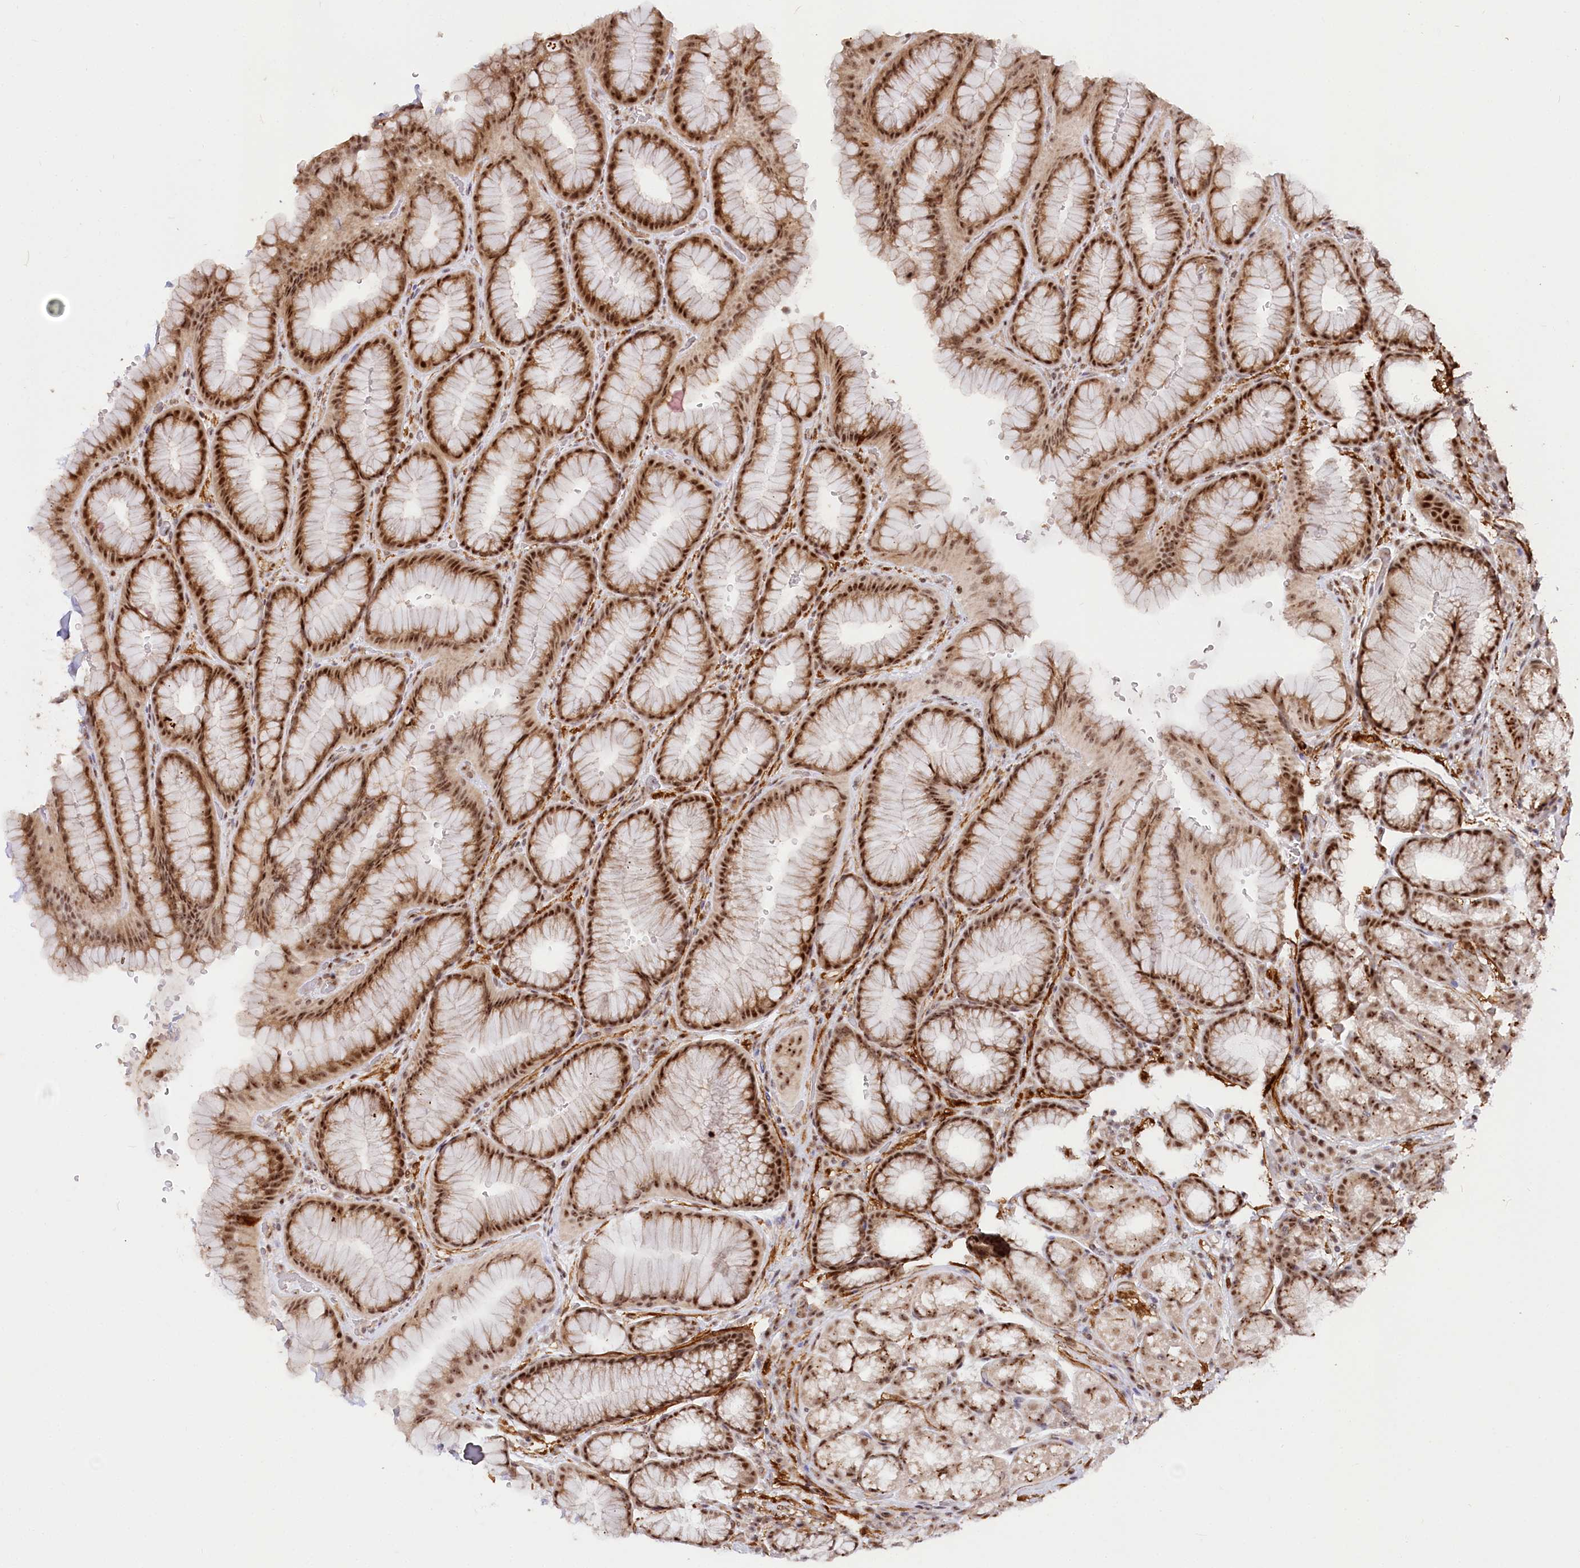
{"staining": {"intensity": "moderate", "quantity": ">75%", "location": "cytoplasmic/membranous,nuclear"}, "tissue": "stomach", "cell_type": "Glandular cells", "image_type": "normal", "snomed": [{"axis": "morphology", "description": "Normal tissue, NOS"}, {"axis": "morphology", "description": "Adenocarcinoma, NOS"}, {"axis": "topography", "description": "Stomach"}], "caption": "About >75% of glandular cells in benign human stomach display moderate cytoplasmic/membranous,nuclear protein expression as visualized by brown immunohistochemical staining.", "gene": "GNL3L", "patient": {"sex": "male", "age": 57}}